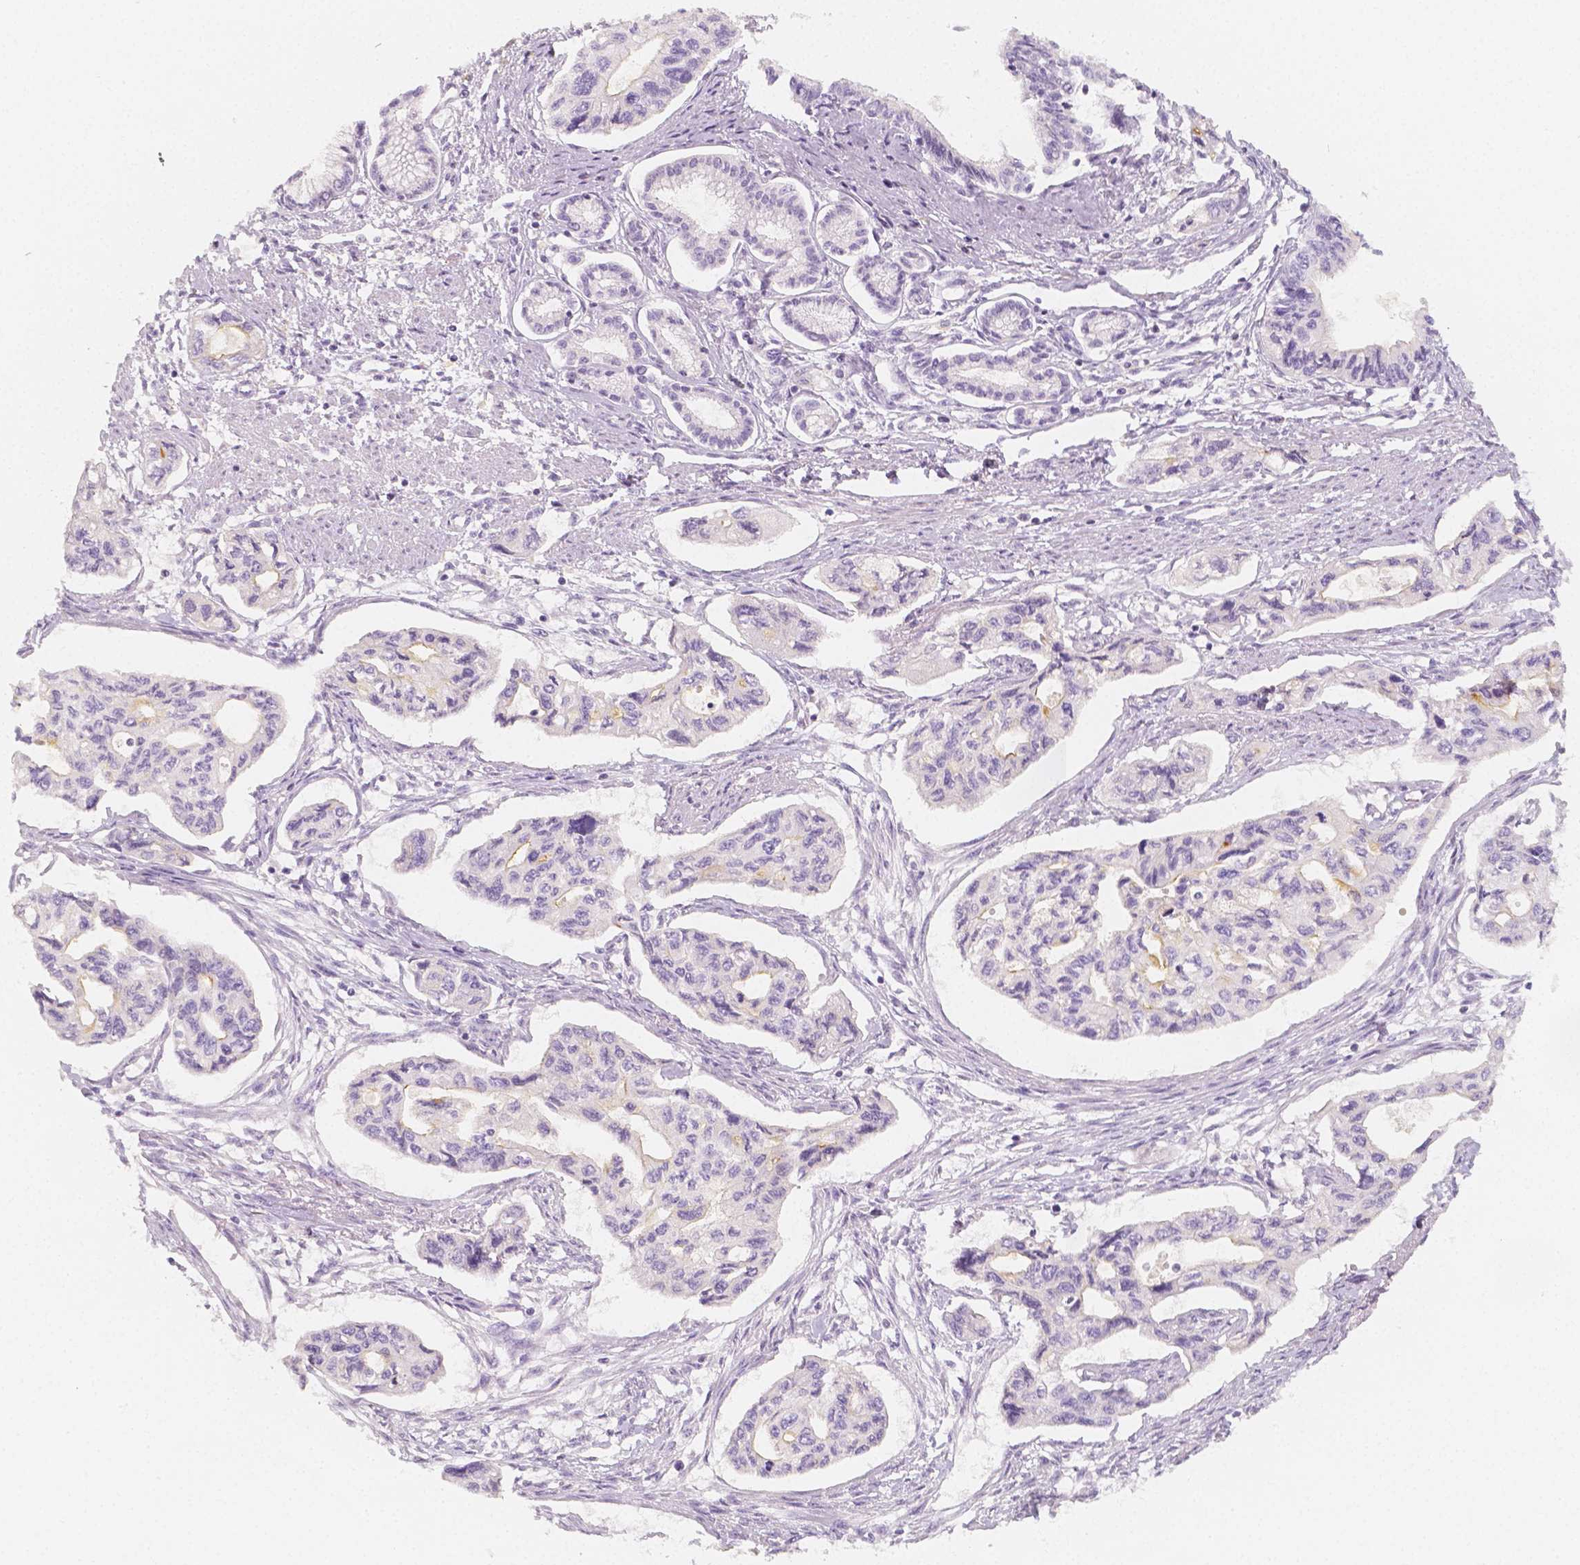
{"staining": {"intensity": "weak", "quantity": "<25%", "location": "cytoplasmic/membranous"}, "tissue": "pancreatic cancer", "cell_type": "Tumor cells", "image_type": "cancer", "snomed": [{"axis": "morphology", "description": "Adenocarcinoma, NOS"}, {"axis": "topography", "description": "Pancreas"}], "caption": "A high-resolution histopathology image shows immunohistochemistry staining of pancreatic cancer, which shows no significant staining in tumor cells.", "gene": "BATF", "patient": {"sex": "female", "age": 76}}